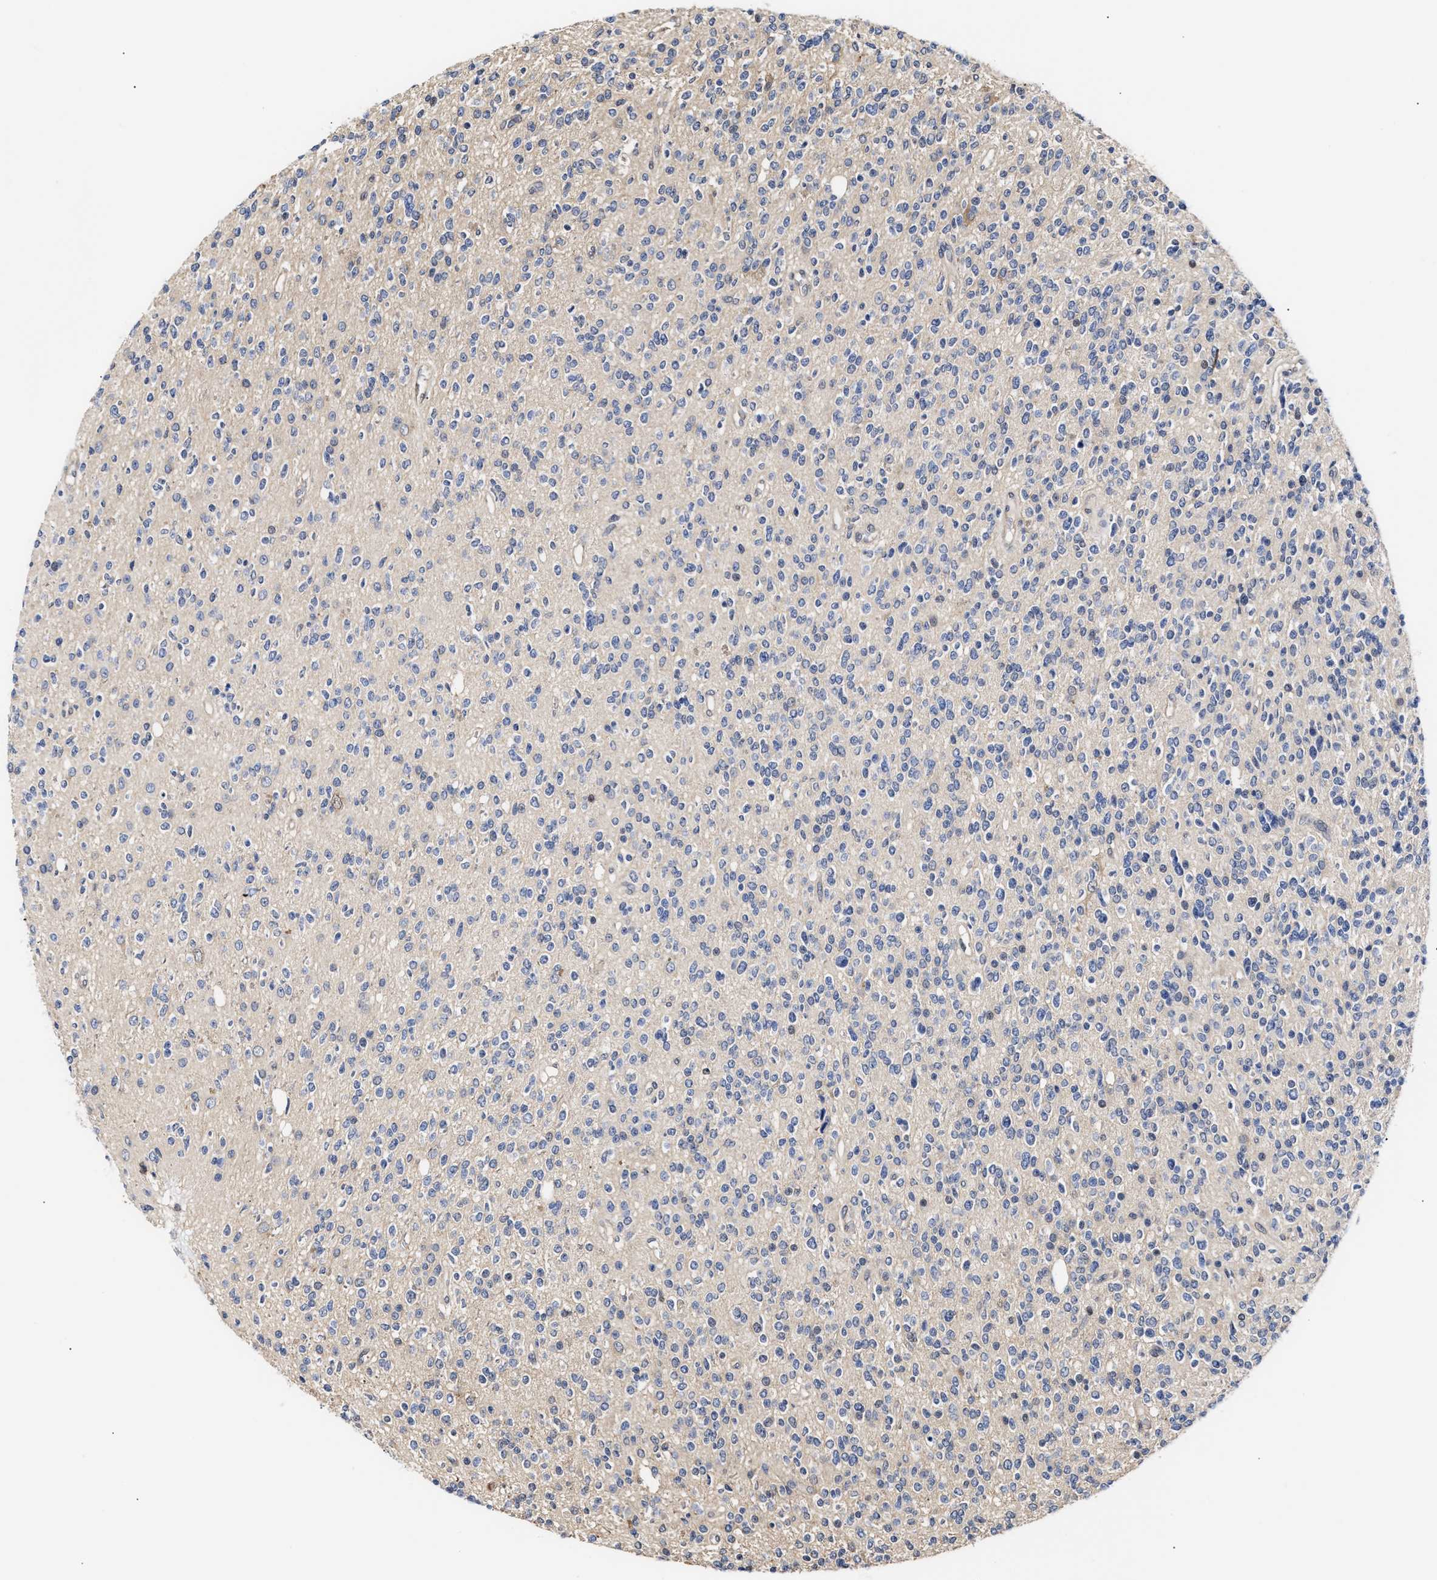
{"staining": {"intensity": "negative", "quantity": "none", "location": "none"}, "tissue": "glioma", "cell_type": "Tumor cells", "image_type": "cancer", "snomed": [{"axis": "morphology", "description": "Glioma, malignant, High grade"}, {"axis": "topography", "description": "Brain"}], "caption": "Immunohistochemistry image of neoplastic tissue: human glioma stained with DAB displays no significant protein expression in tumor cells. (Immunohistochemistry, brightfield microscopy, high magnification).", "gene": "KLHDC1", "patient": {"sex": "male", "age": 34}}